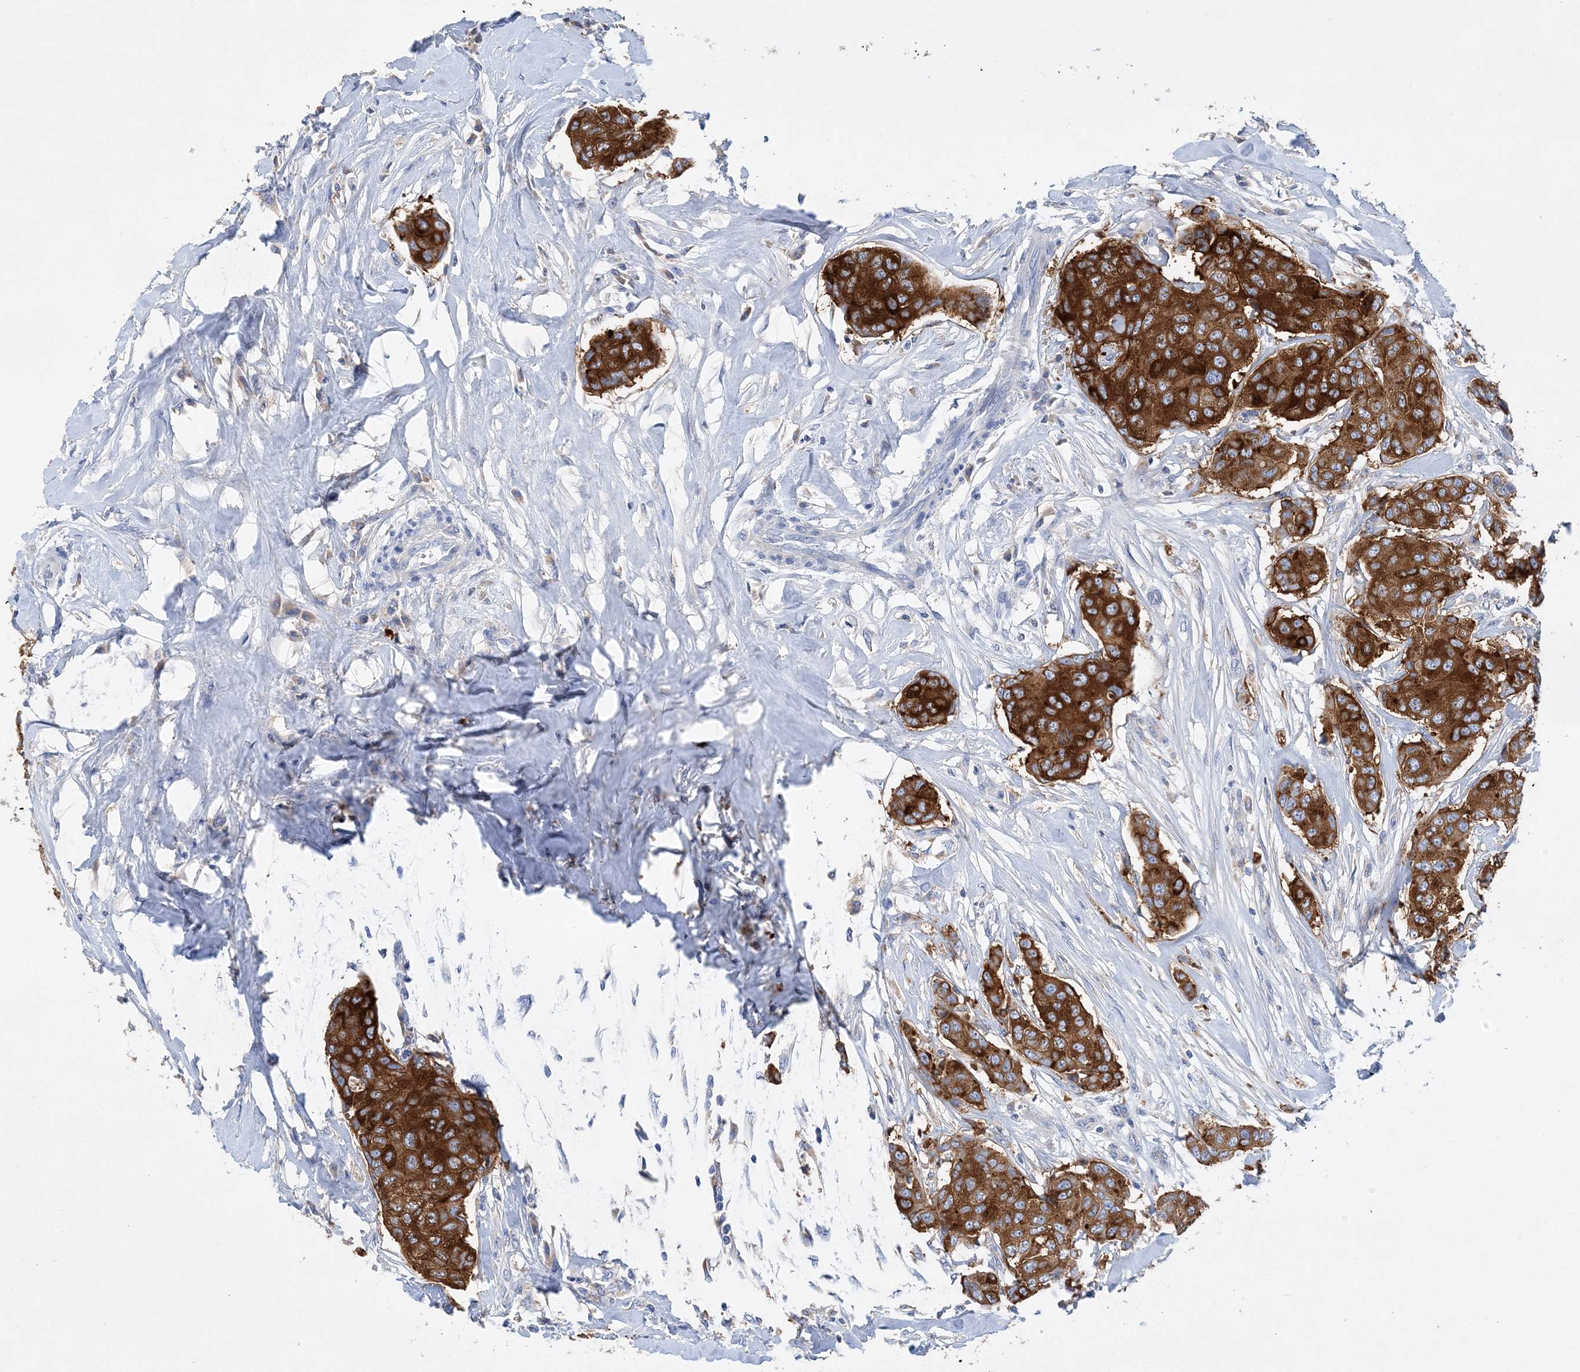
{"staining": {"intensity": "strong", "quantity": ">75%", "location": "cytoplasmic/membranous"}, "tissue": "breast cancer", "cell_type": "Tumor cells", "image_type": "cancer", "snomed": [{"axis": "morphology", "description": "Duct carcinoma"}, {"axis": "topography", "description": "Breast"}], "caption": "Protein staining reveals strong cytoplasmic/membranous expression in approximately >75% of tumor cells in breast cancer (infiltrating ductal carcinoma). The protein of interest is stained brown, and the nuclei are stained in blue (DAB (3,3'-diaminobenzidine) IHC with brightfield microscopy, high magnification).", "gene": "GRINA", "patient": {"sex": "female", "age": 80}}